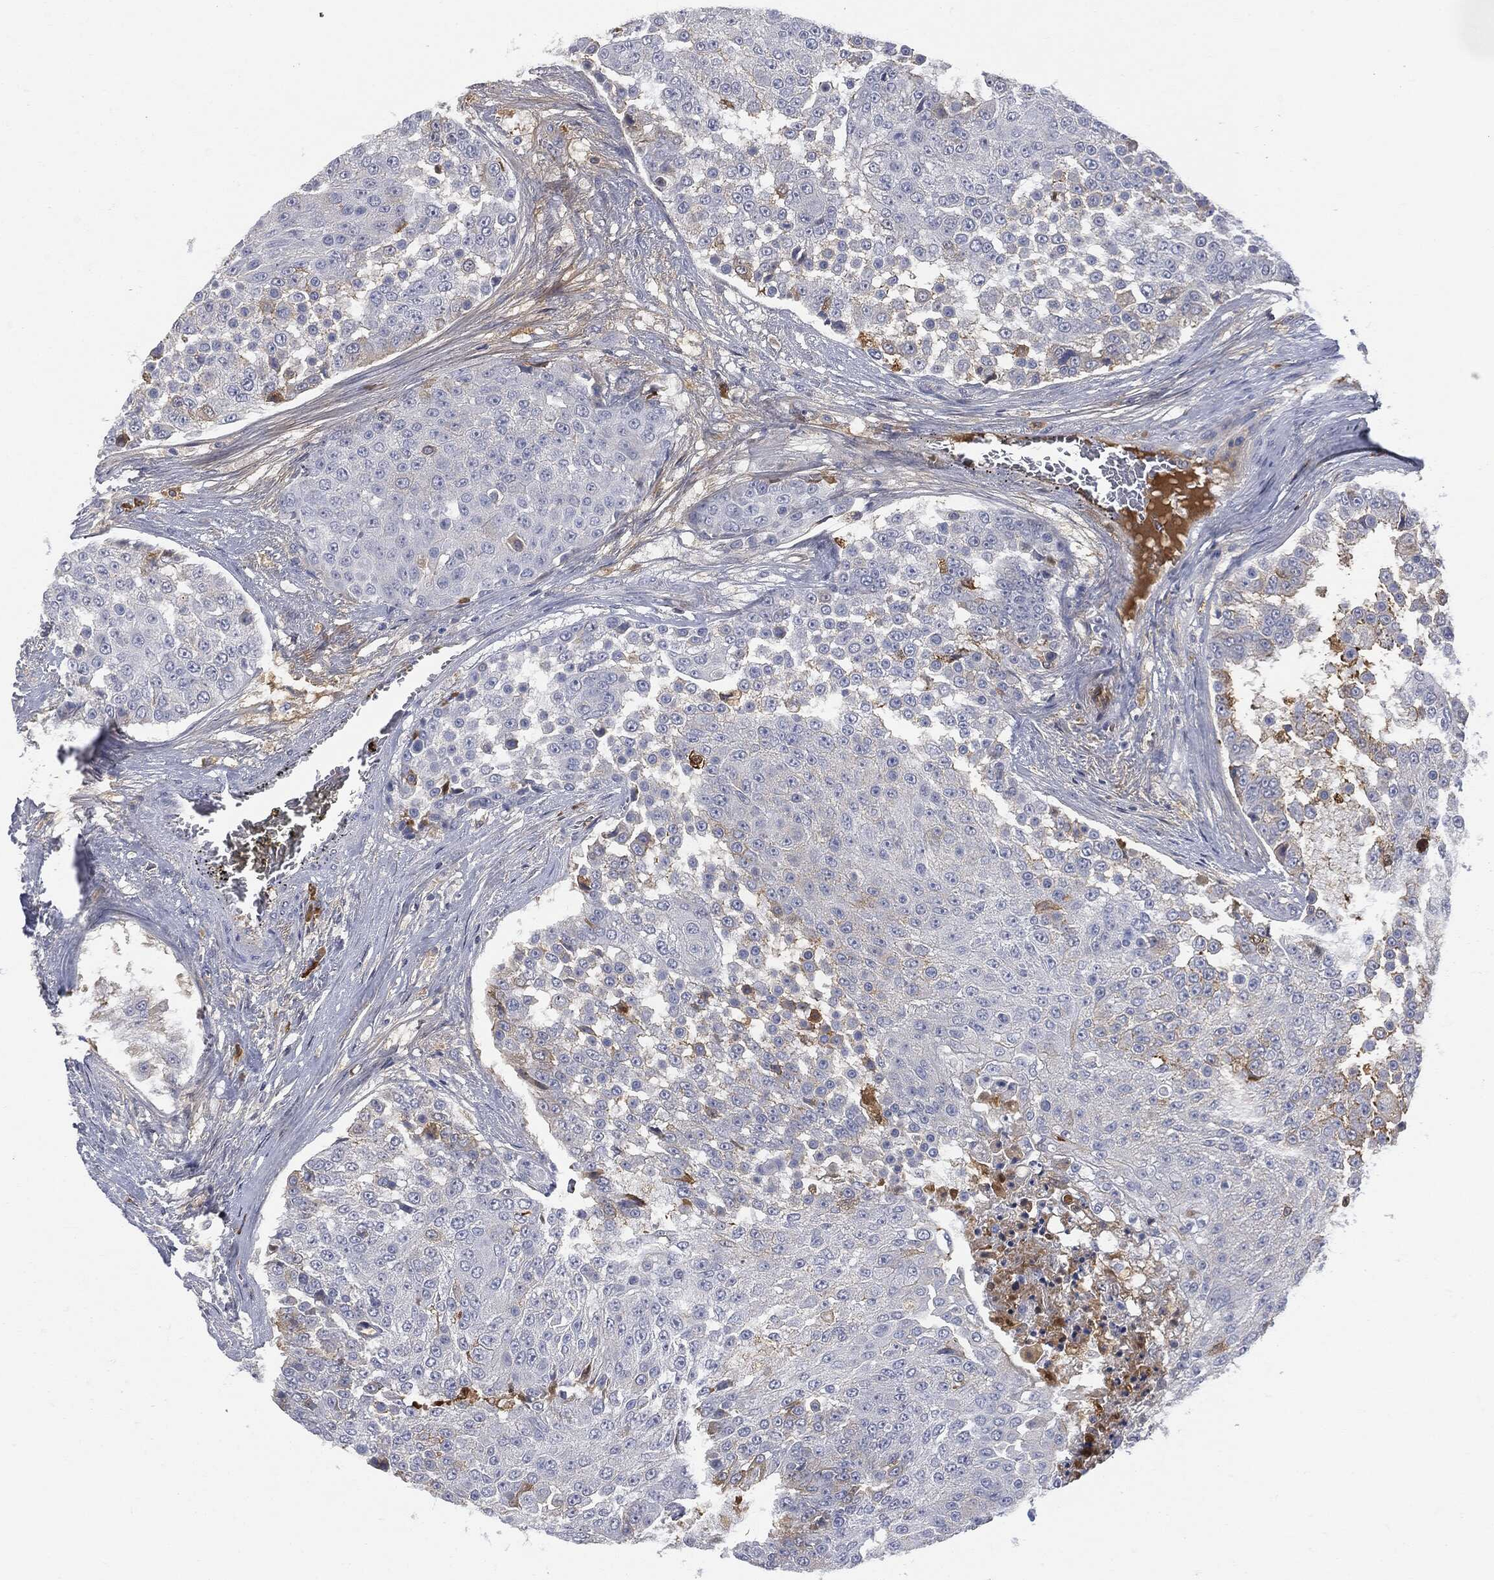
{"staining": {"intensity": "negative", "quantity": "none", "location": "none"}, "tissue": "urothelial cancer", "cell_type": "Tumor cells", "image_type": "cancer", "snomed": [{"axis": "morphology", "description": "Urothelial carcinoma, High grade"}, {"axis": "topography", "description": "Urinary bladder"}], "caption": "Immunohistochemistry image of neoplastic tissue: human high-grade urothelial carcinoma stained with DAB shows no significant protein staining in tumor cells. (DAB (3,3'-diaminobenzidine) immunohistochemistry (IHC) visualized using brightfield microscopy, high magnification).", "gene": "BTK", "patient": {"sex": "female", "age": 63}}